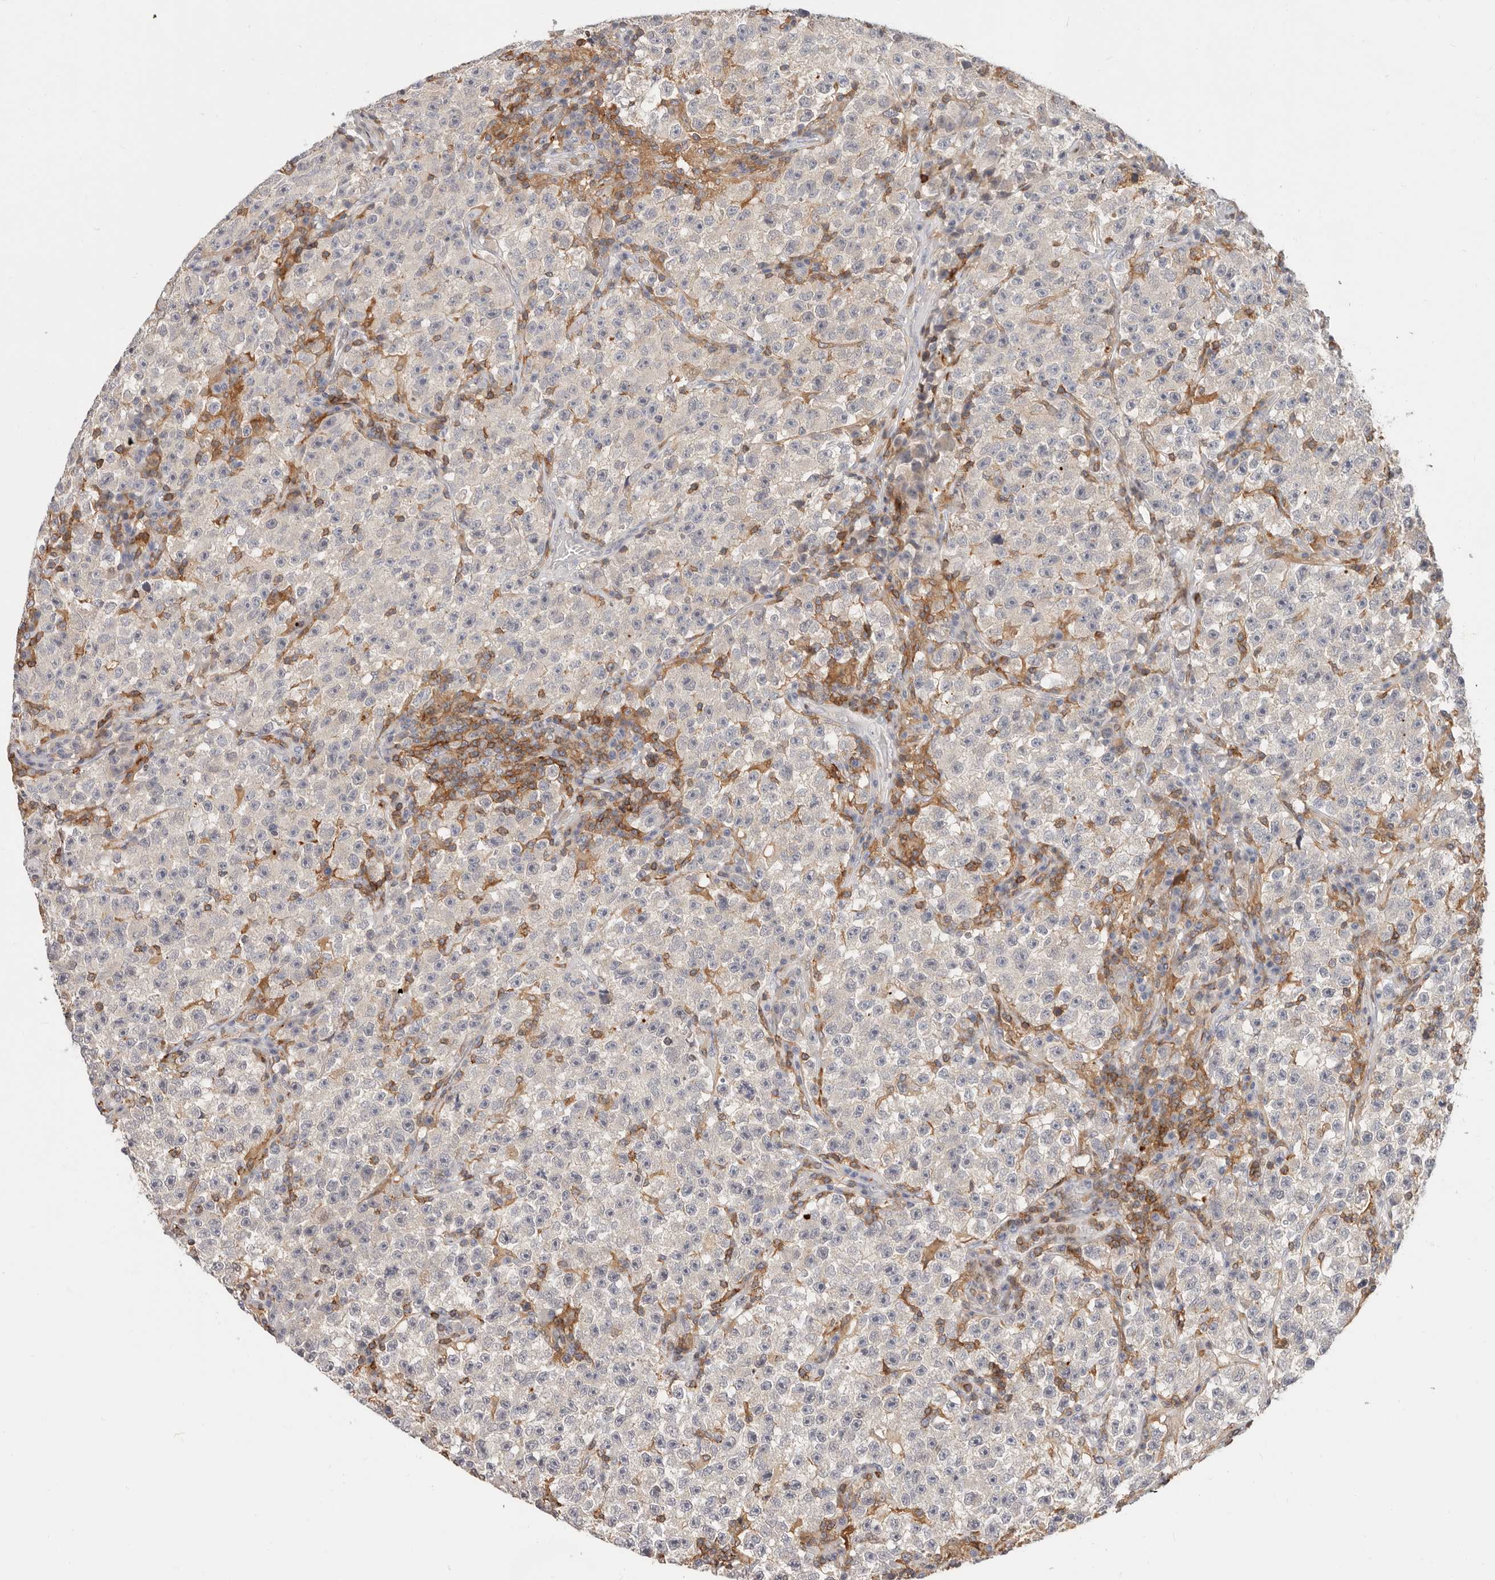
{"staining": {"intensity": "negative", "quantity": "none", "location": "none"}, "tissue": "testis cancer", "cell_type": "Tumor cells", "image_type": "cancer", "snomed": [{"axis": "morphology", "description": "Seminoma, NOS"}, {"axis": "topography", "description": "Testis"}], "caption": "High power microscopy image of an IHC photomicrograph of testis cancer (seminoma), revealing no significant expression in tumor cells.", "gene": "TMEM63B", "patient": {"sex": "male", "age": 22}}